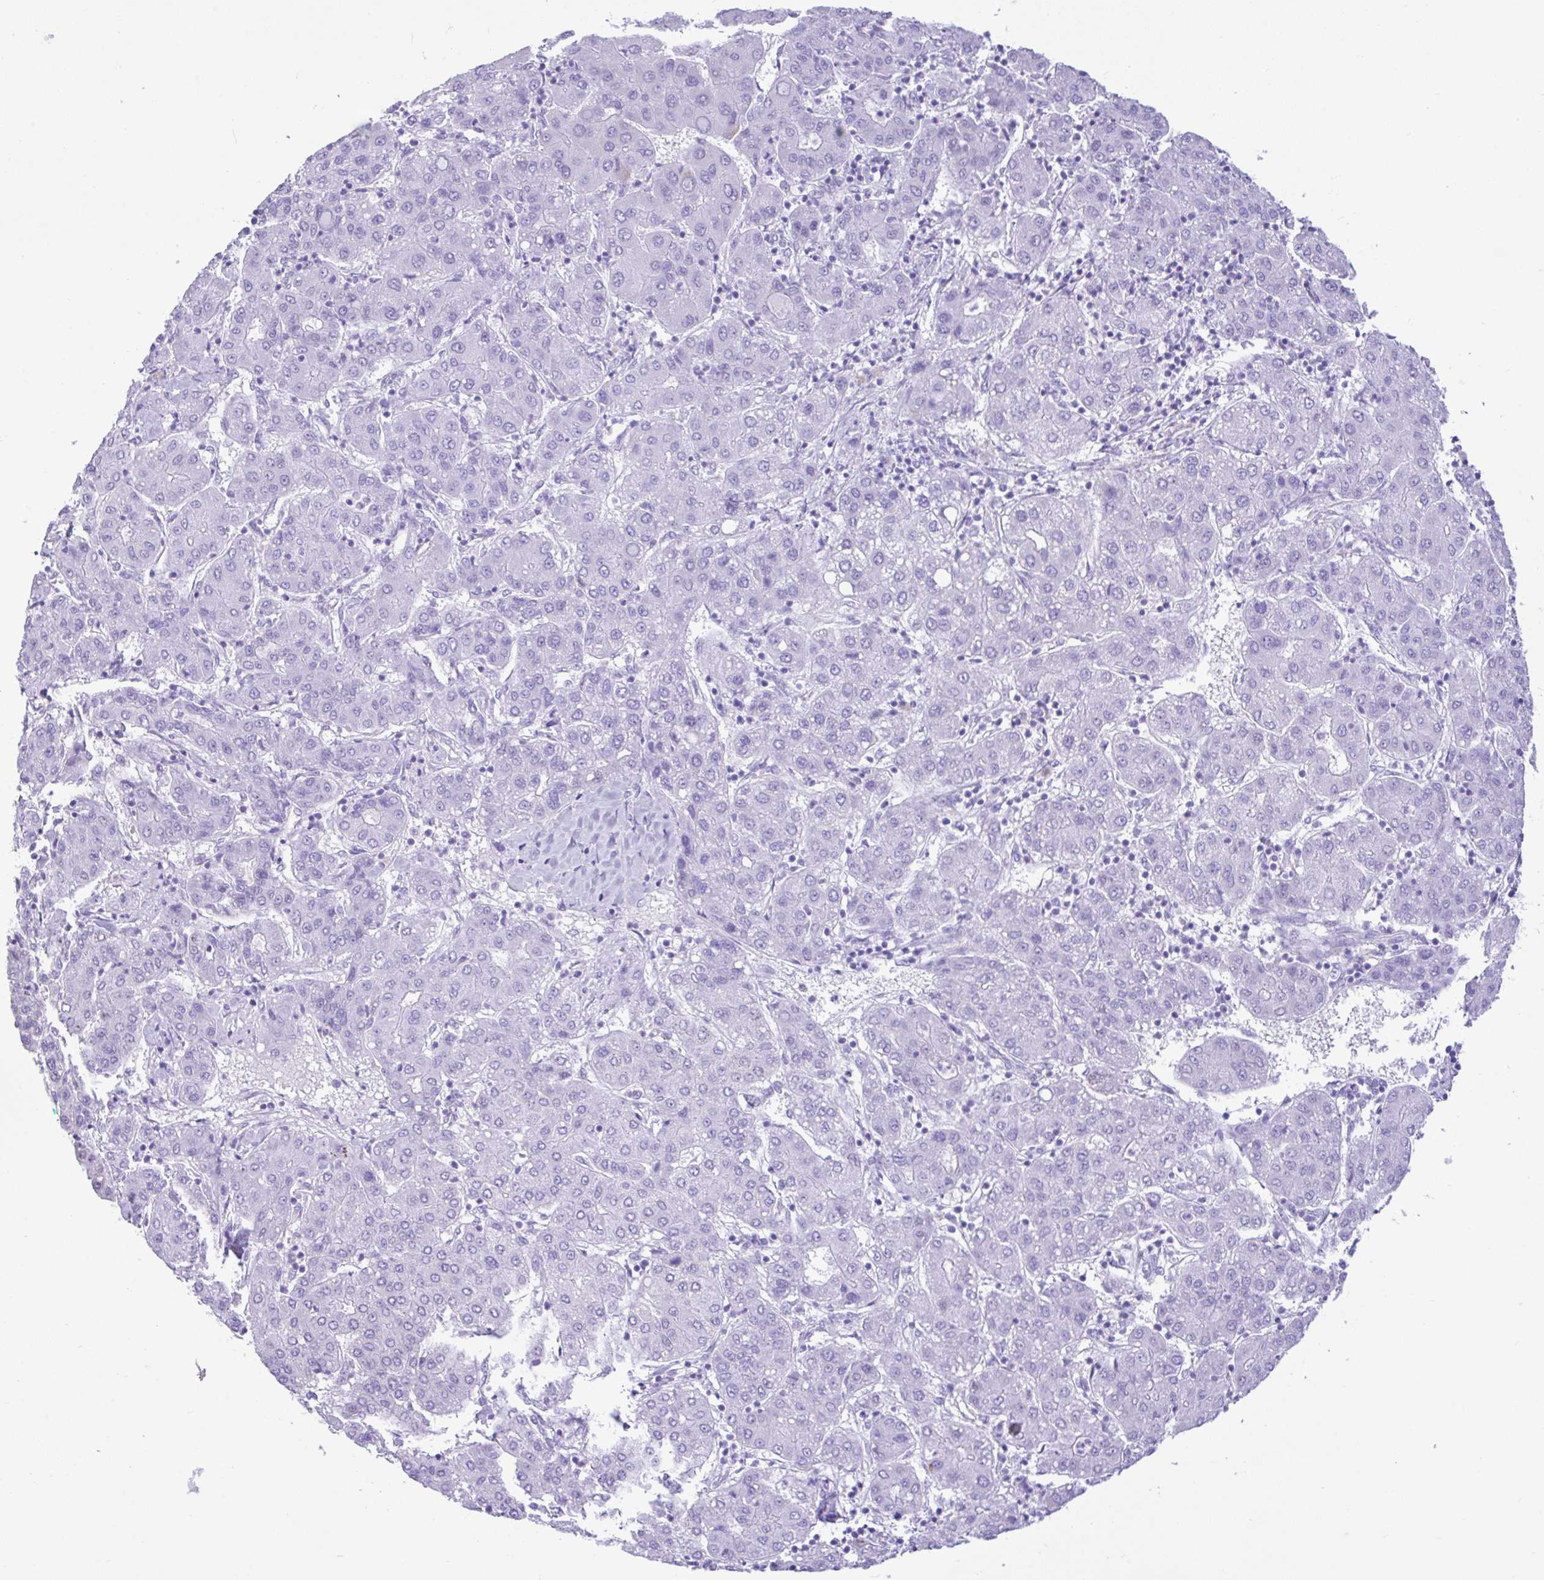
{"staining": {"intensity": "negative", "quantity": "none", "location": "none"}, "tissue": "liver cancer", "cell_type": "Tumor cells", "image_type": "cancer", "snomed": [{"axis": "morphology", "description": "Carcinoma, Hepatocellular, NOS"}, {"axis": "topography", "description": "Liver"}], "caption": "Histopathology image shows no protein staining in tumor cells of hepatocellular carcinoma (liver) tissue.", "gene": "REEP1", "patient": {"sex": "male", "age": 65}}